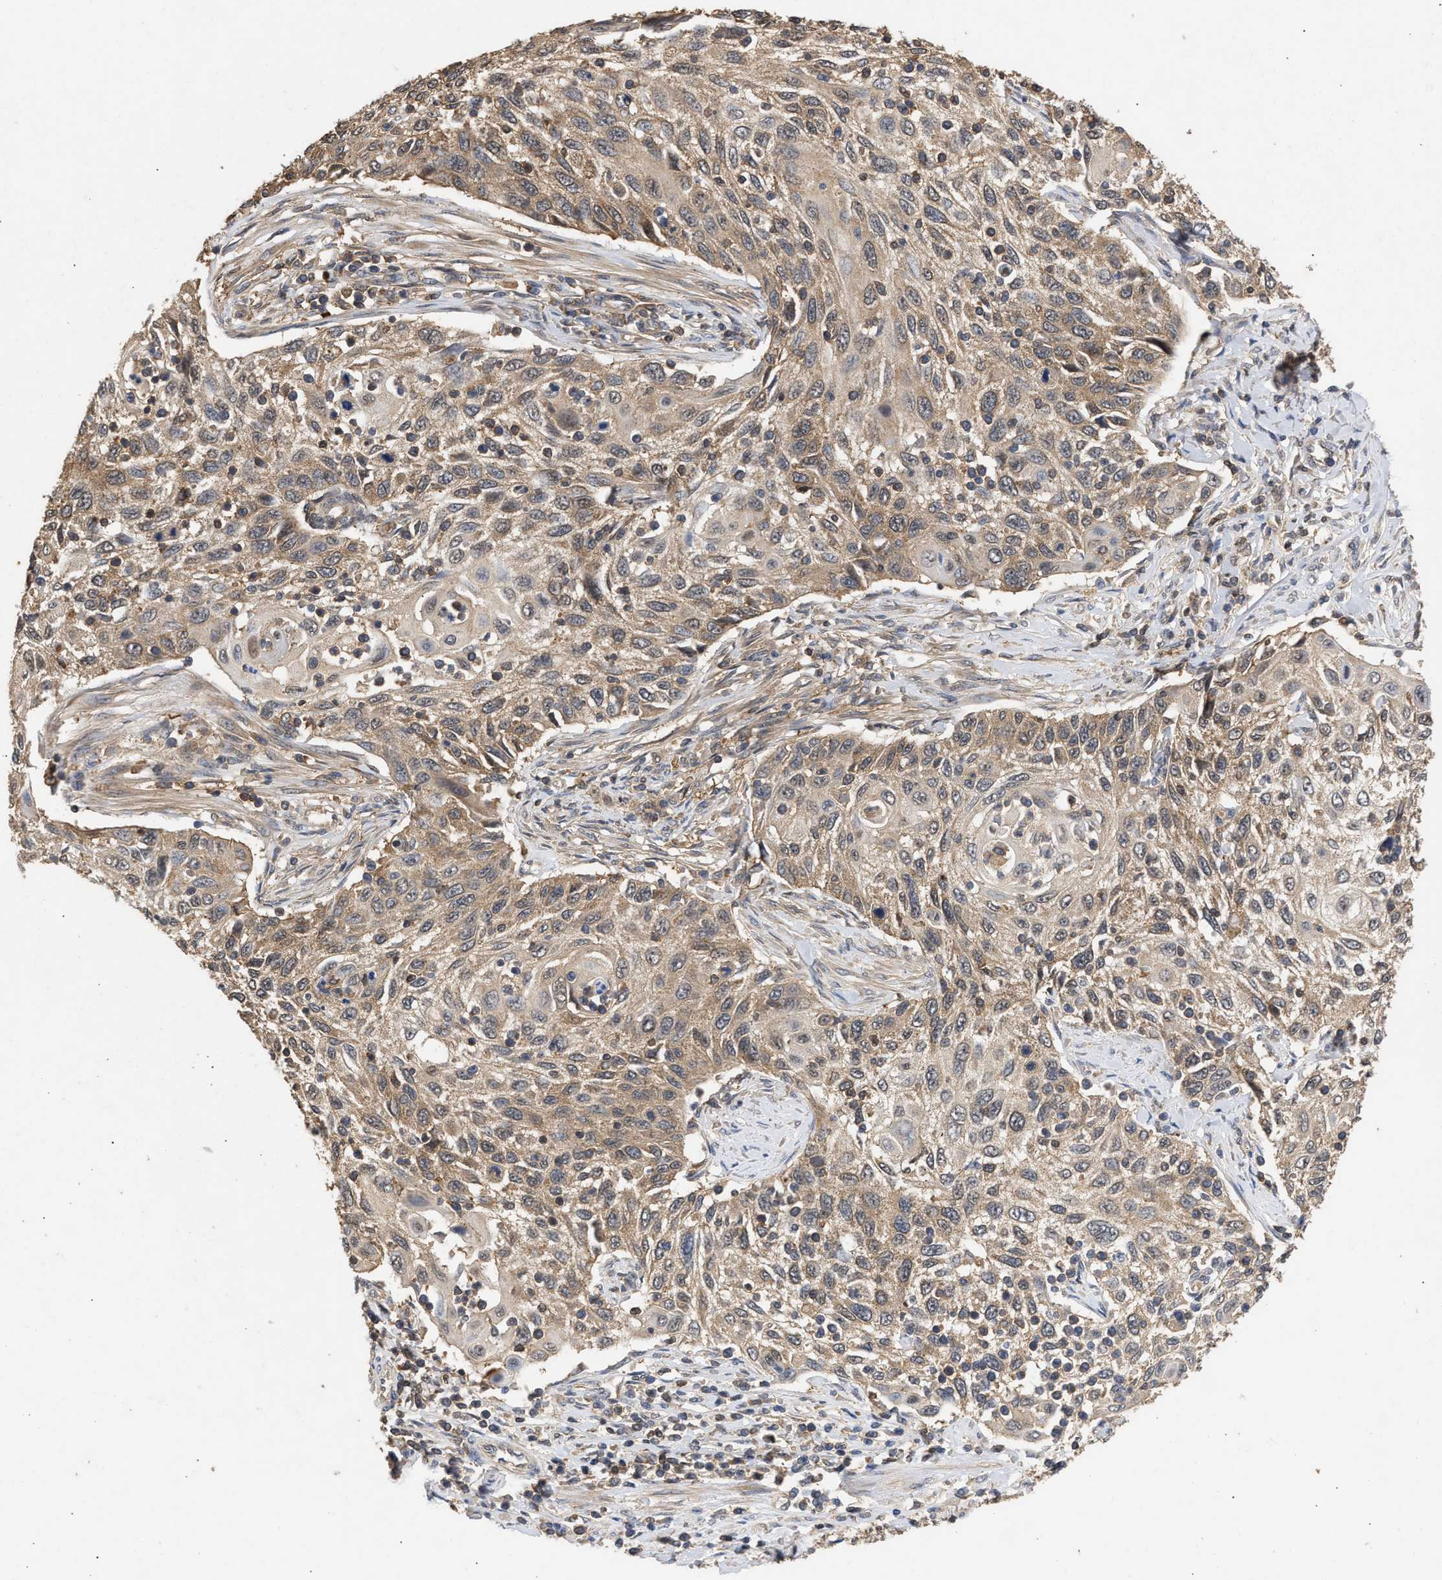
{"staining": {"intensity": "moderate", "quantity": ">75%", "location": "cytoplasmic/membranous"}, "tissue": "cervical cancer", "cell_type": "Tumor cells", "image_type": "cancer", "snomed": [{"axis": "morphology", "description": "Squamous cell carcinoma, NOS"}, {"axis": "topography", "description": "Cervix"}], "caption": "Human cervical squamous cell carcinoma stained with a brown dye demonstrates moderate cytoplasmic/membranous positive positivity in approximately >75% of tumor cells.", "gene": "FITM1", "patient": {"sex": "female", "age": 70}}